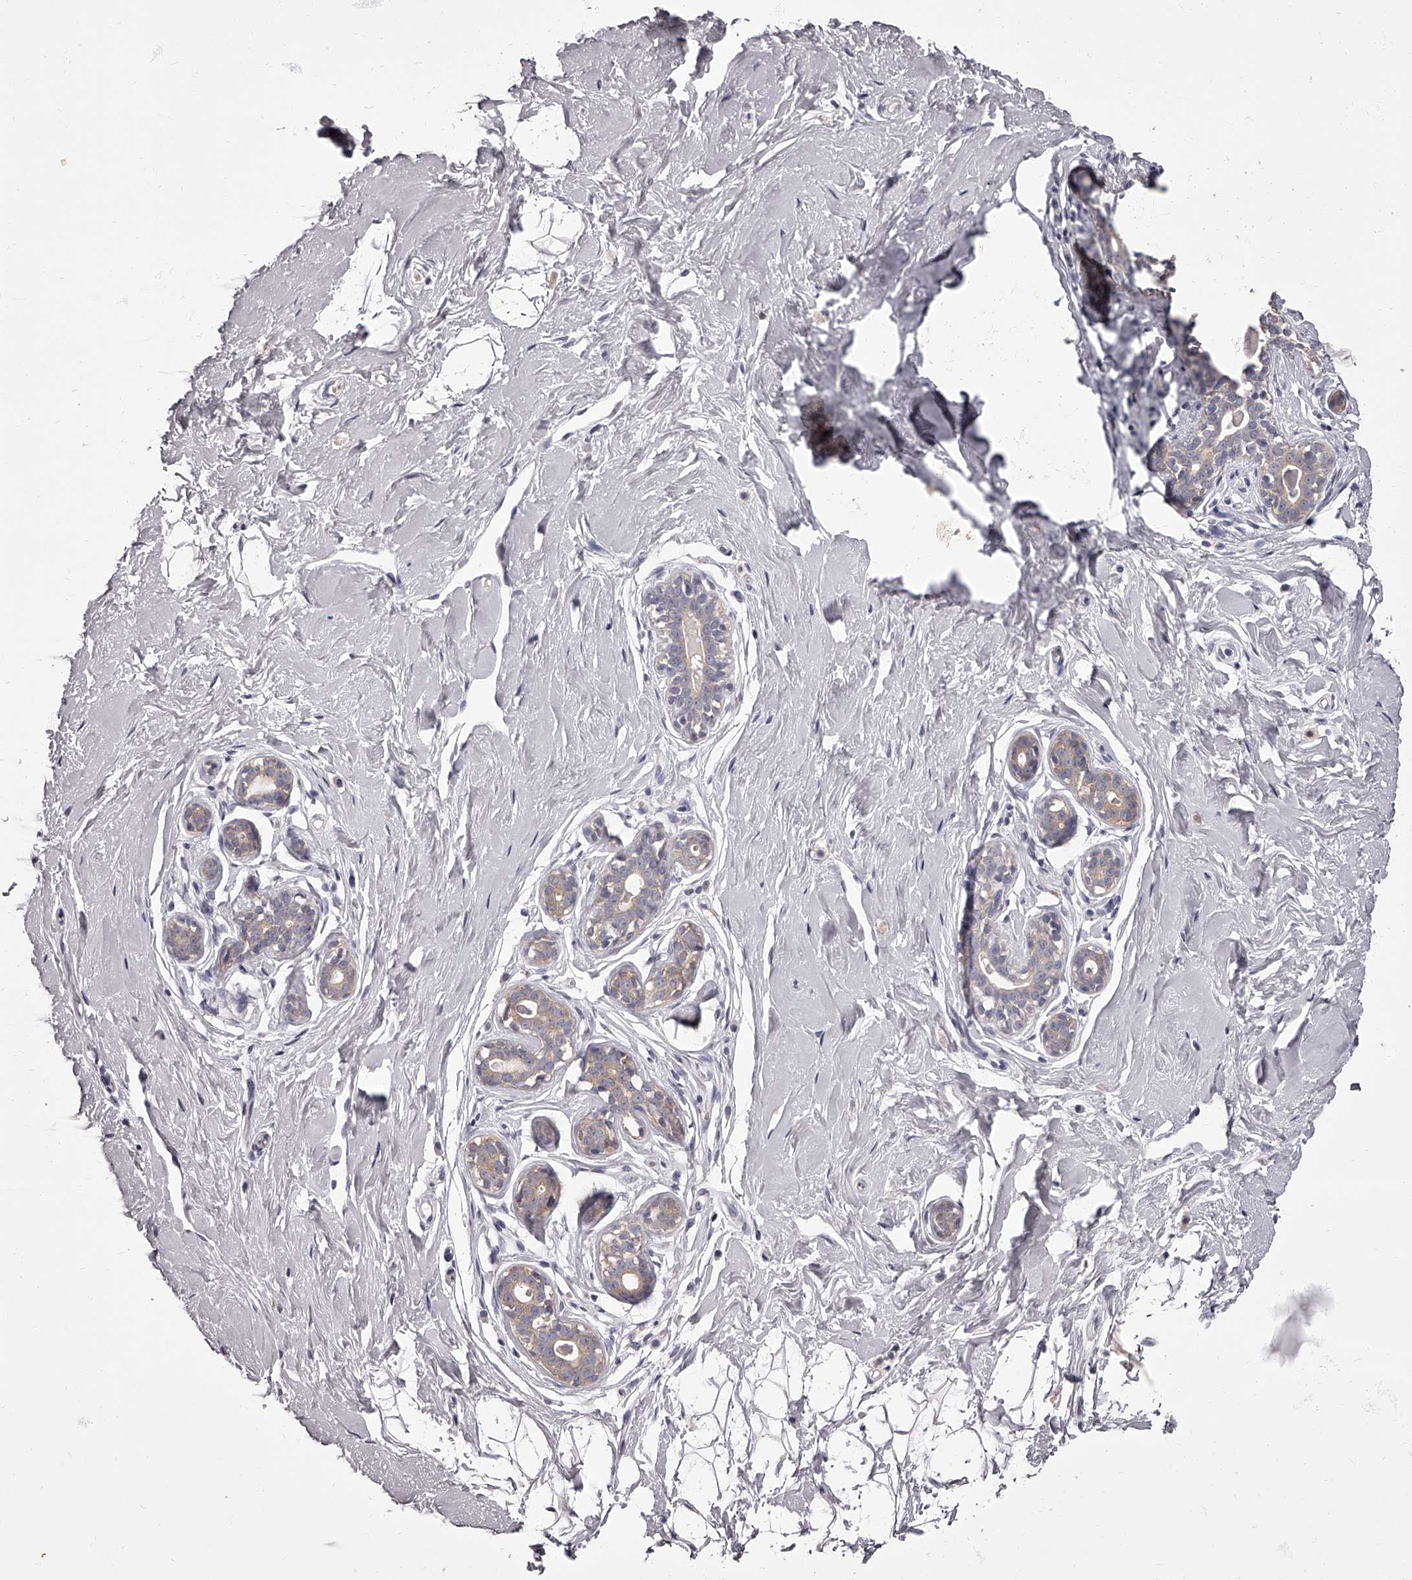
{"staining": {"intensity": "negative", "quantity": "none", "location": "none"}, "tissue": "breast", "cell_type": "Adipocytes", "image_type": "normal", "snomed": [{"axis": "morphology", "description": "Normal tissue, NOS"}, {"axis": "morphology", "description": "Adenoma, NOS"}, {"axis": "topography", "description": "Breast"}], "caption": "IHC of unremarkable breast demonstrates no staining in adipocytes.", "gene": "APEH", "patient": {"sex": "female", "age": 23}}